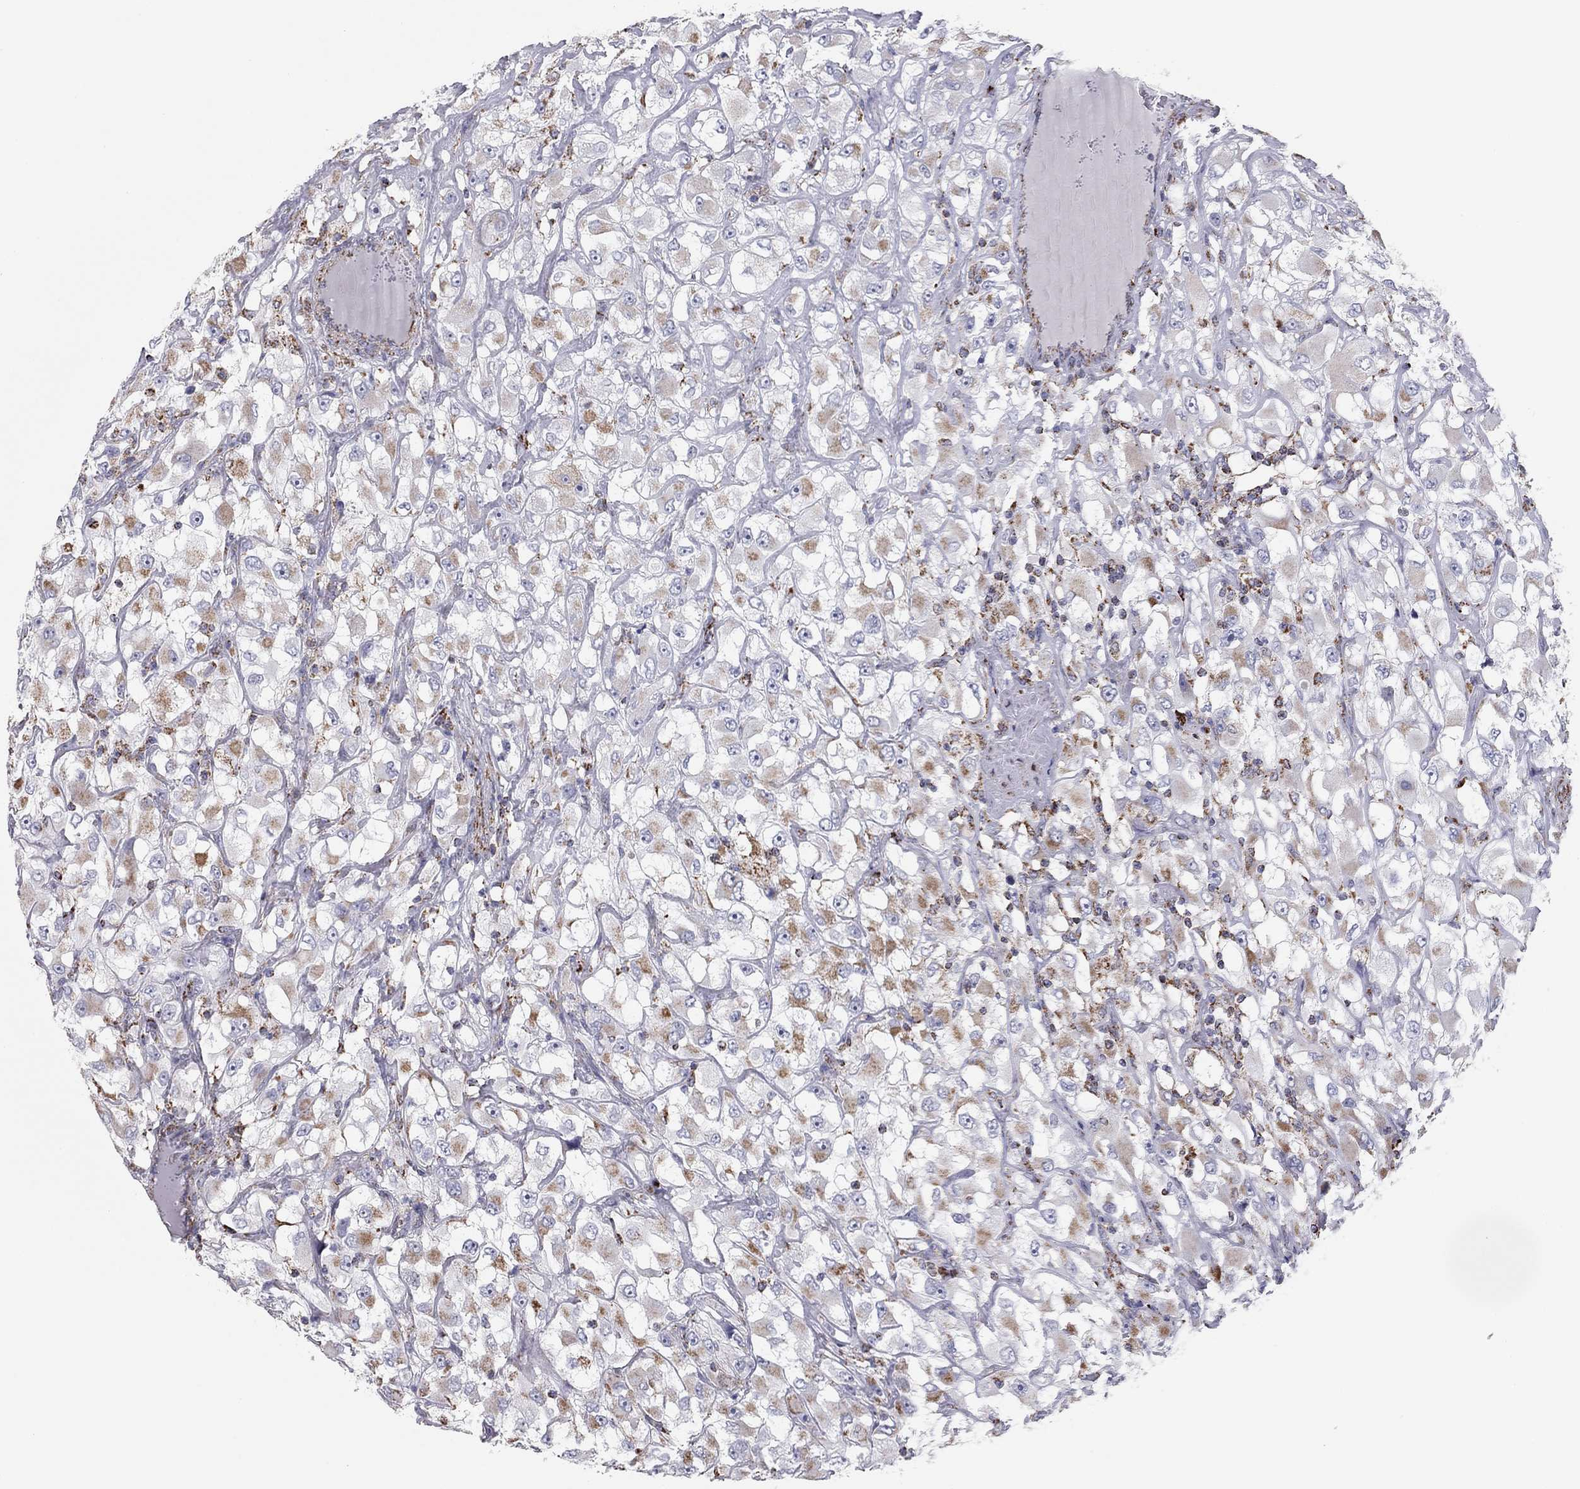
{"staining": {"intensity": "negative", "quantity": "none", "location": "none"}, "tissue": "renal cancer", "cell_type": "Tumor cells", "image_type": "cancer", "snomed": [{"axis": "morphology", "description": "Adenocarcinoma, NOS"}, {"axis": "topography", "description": "Kidney"}], "caption": "DAB immunohistochemical staining of renal cancer (adenocarcinoma) reveals no significant staining in tumor cells.", "gene": "NDUFV1", "patient": {"sex": "female", "age": 52}}